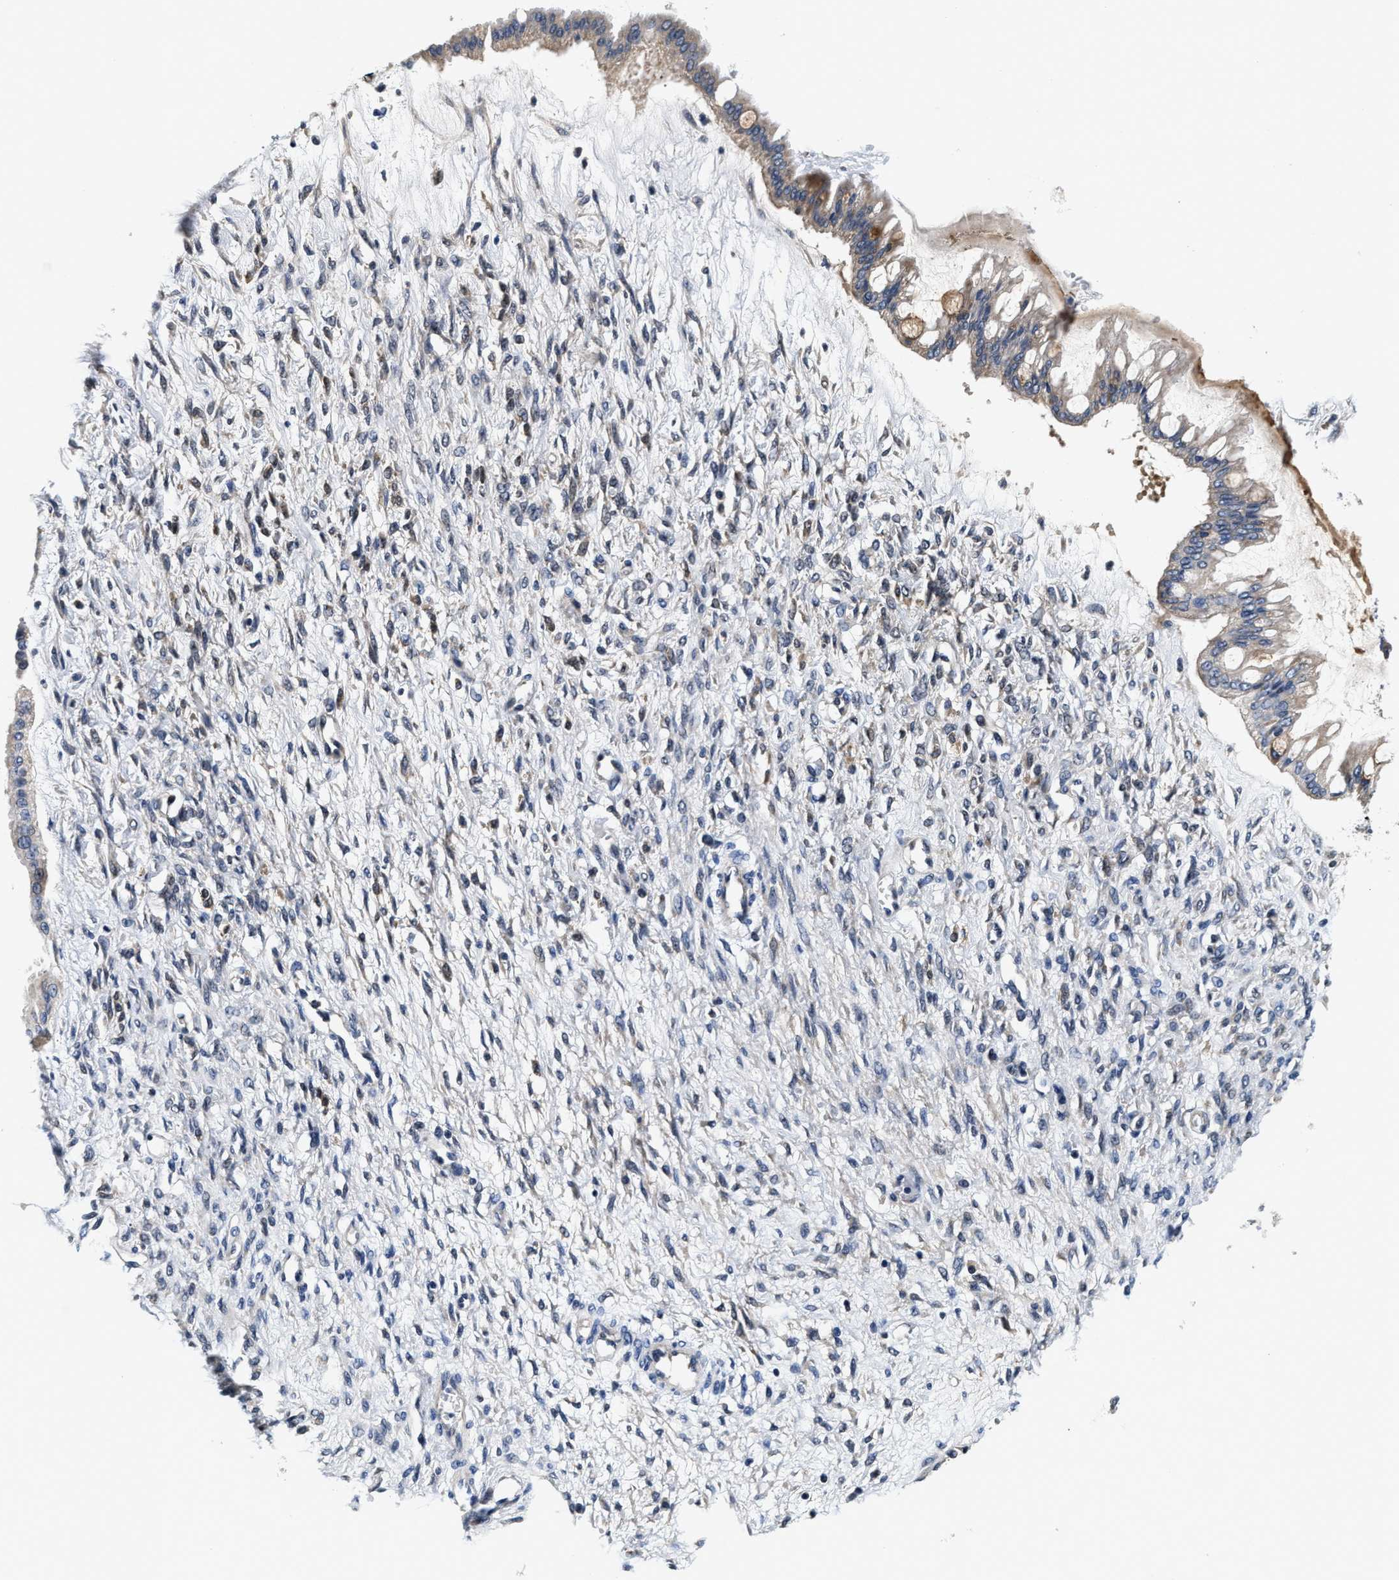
{"staining": {"intensity": "weak", "quantity": "25%-75%", "location": "cytoplasmic/membranous"}, "tissue": "ovarian cancer", "cell_type": "Tumor cells", "image_type": "cancer", "snomed": [{"axis": "morphology", "description": "Cystadenocarcinoma, mucinous, NOS"}, {"axis": "topography", "description": "Ovary"}], "caption": "Human ovarian cancer stained for a protein (brown) exhibits weak cytoplasmic/membranous positive expression in about 25%-75% of tumor cells.", "gene": "PHPT1", "patient": {"sex": "female", "age": 73}}